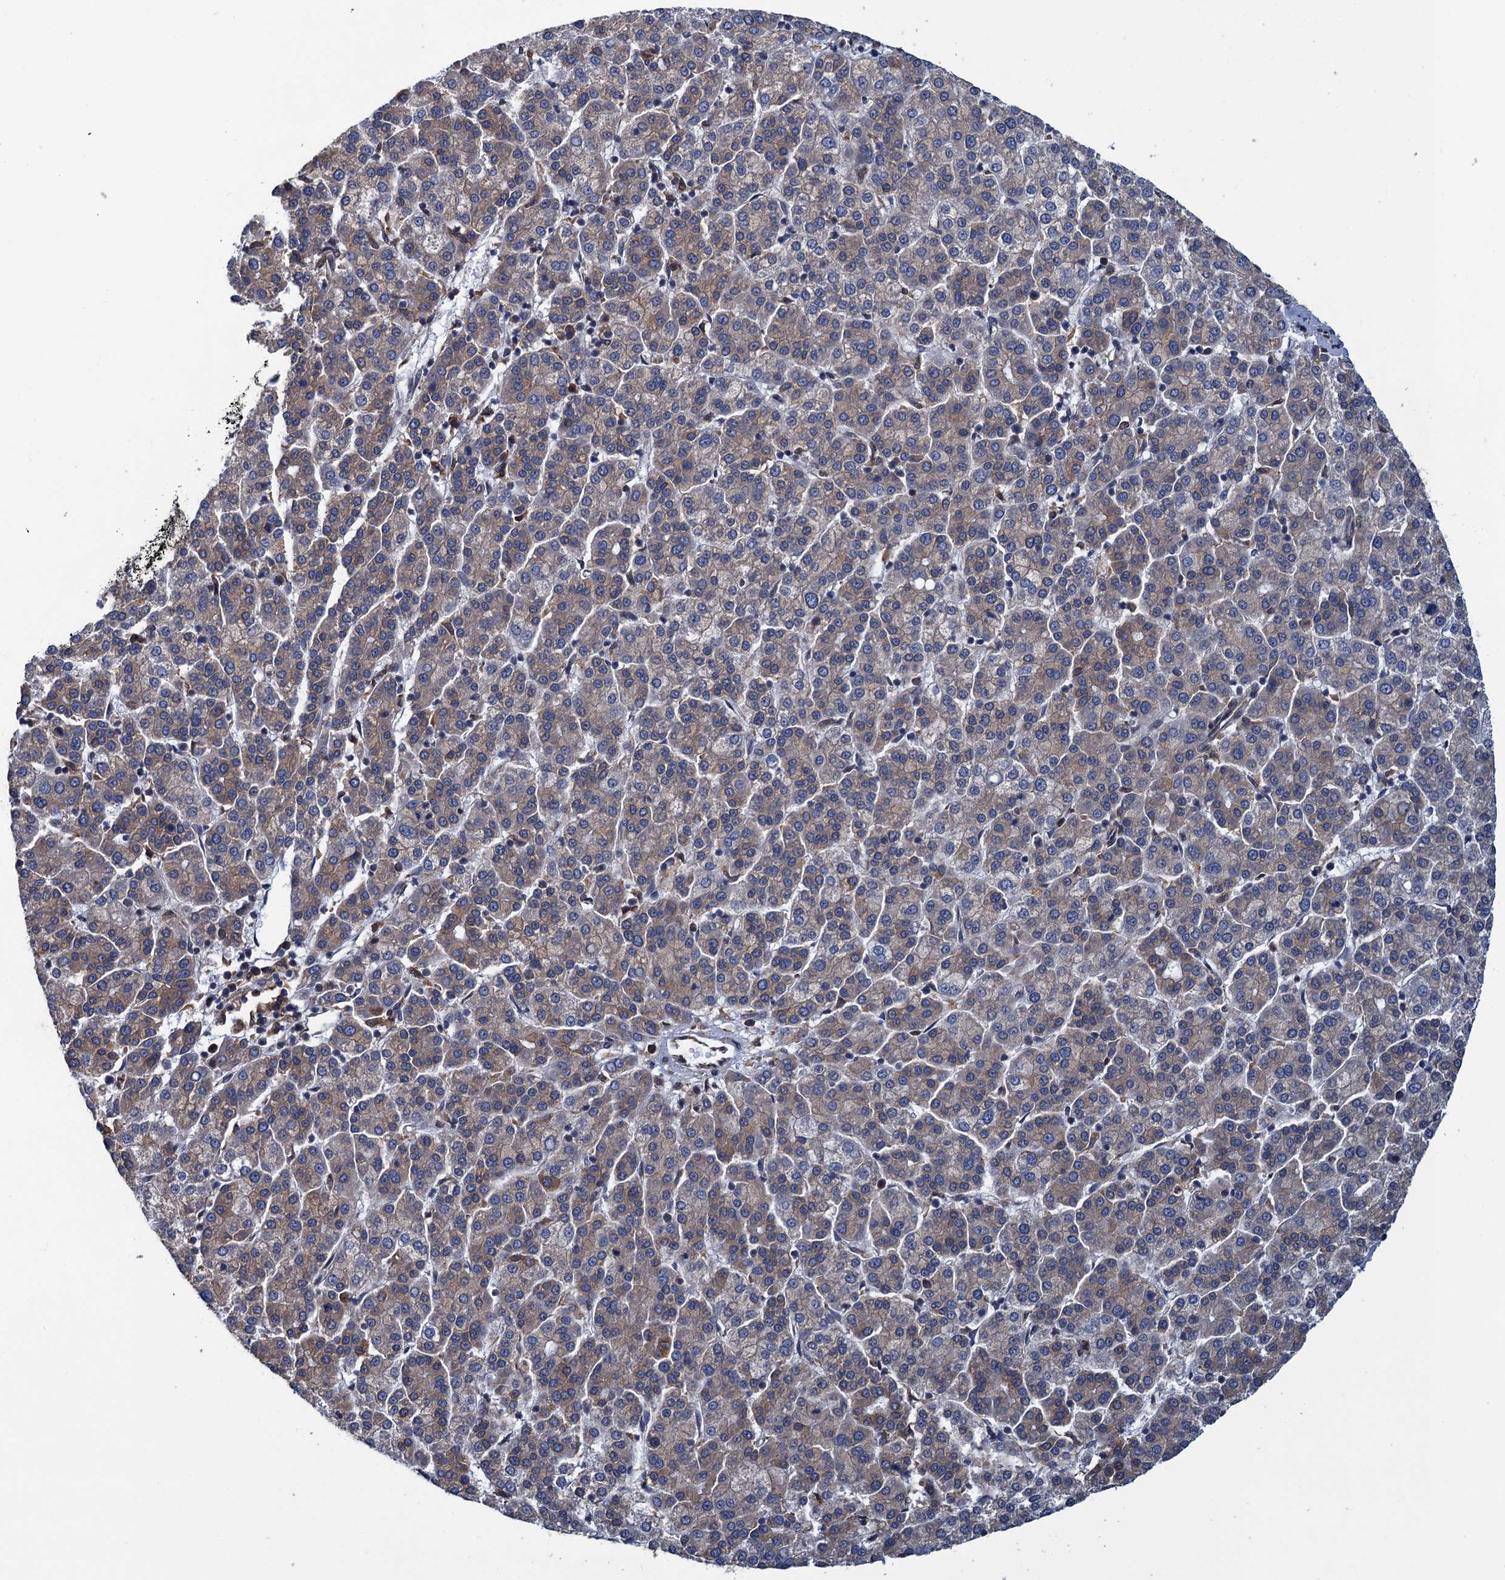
{"staining": {"intensity": "weak", "quantity": "25%-75%", "location": "cytoplasmic/membranous"}, "tissue": "liver cancer", "cell_type": "Tumor cells", "image_type": "cancer", "snomed": [{"axis": "morphology", "description": "Carcinoma, Hepatocellular, NOS"}, {"axis": "topography", "description": "Liver"}], "caption": "A brown stain highlights weak cytoplasmic/membranous staining of a protein in liver hepatocellular carcinoma tumor cells. The staining was performed using DAB, with brown indicating positive protein expression. Nuclei are stained blue with hematoxylin.", "gene": "ARMC5", "patient": {"sex": "female", "age": 58}}